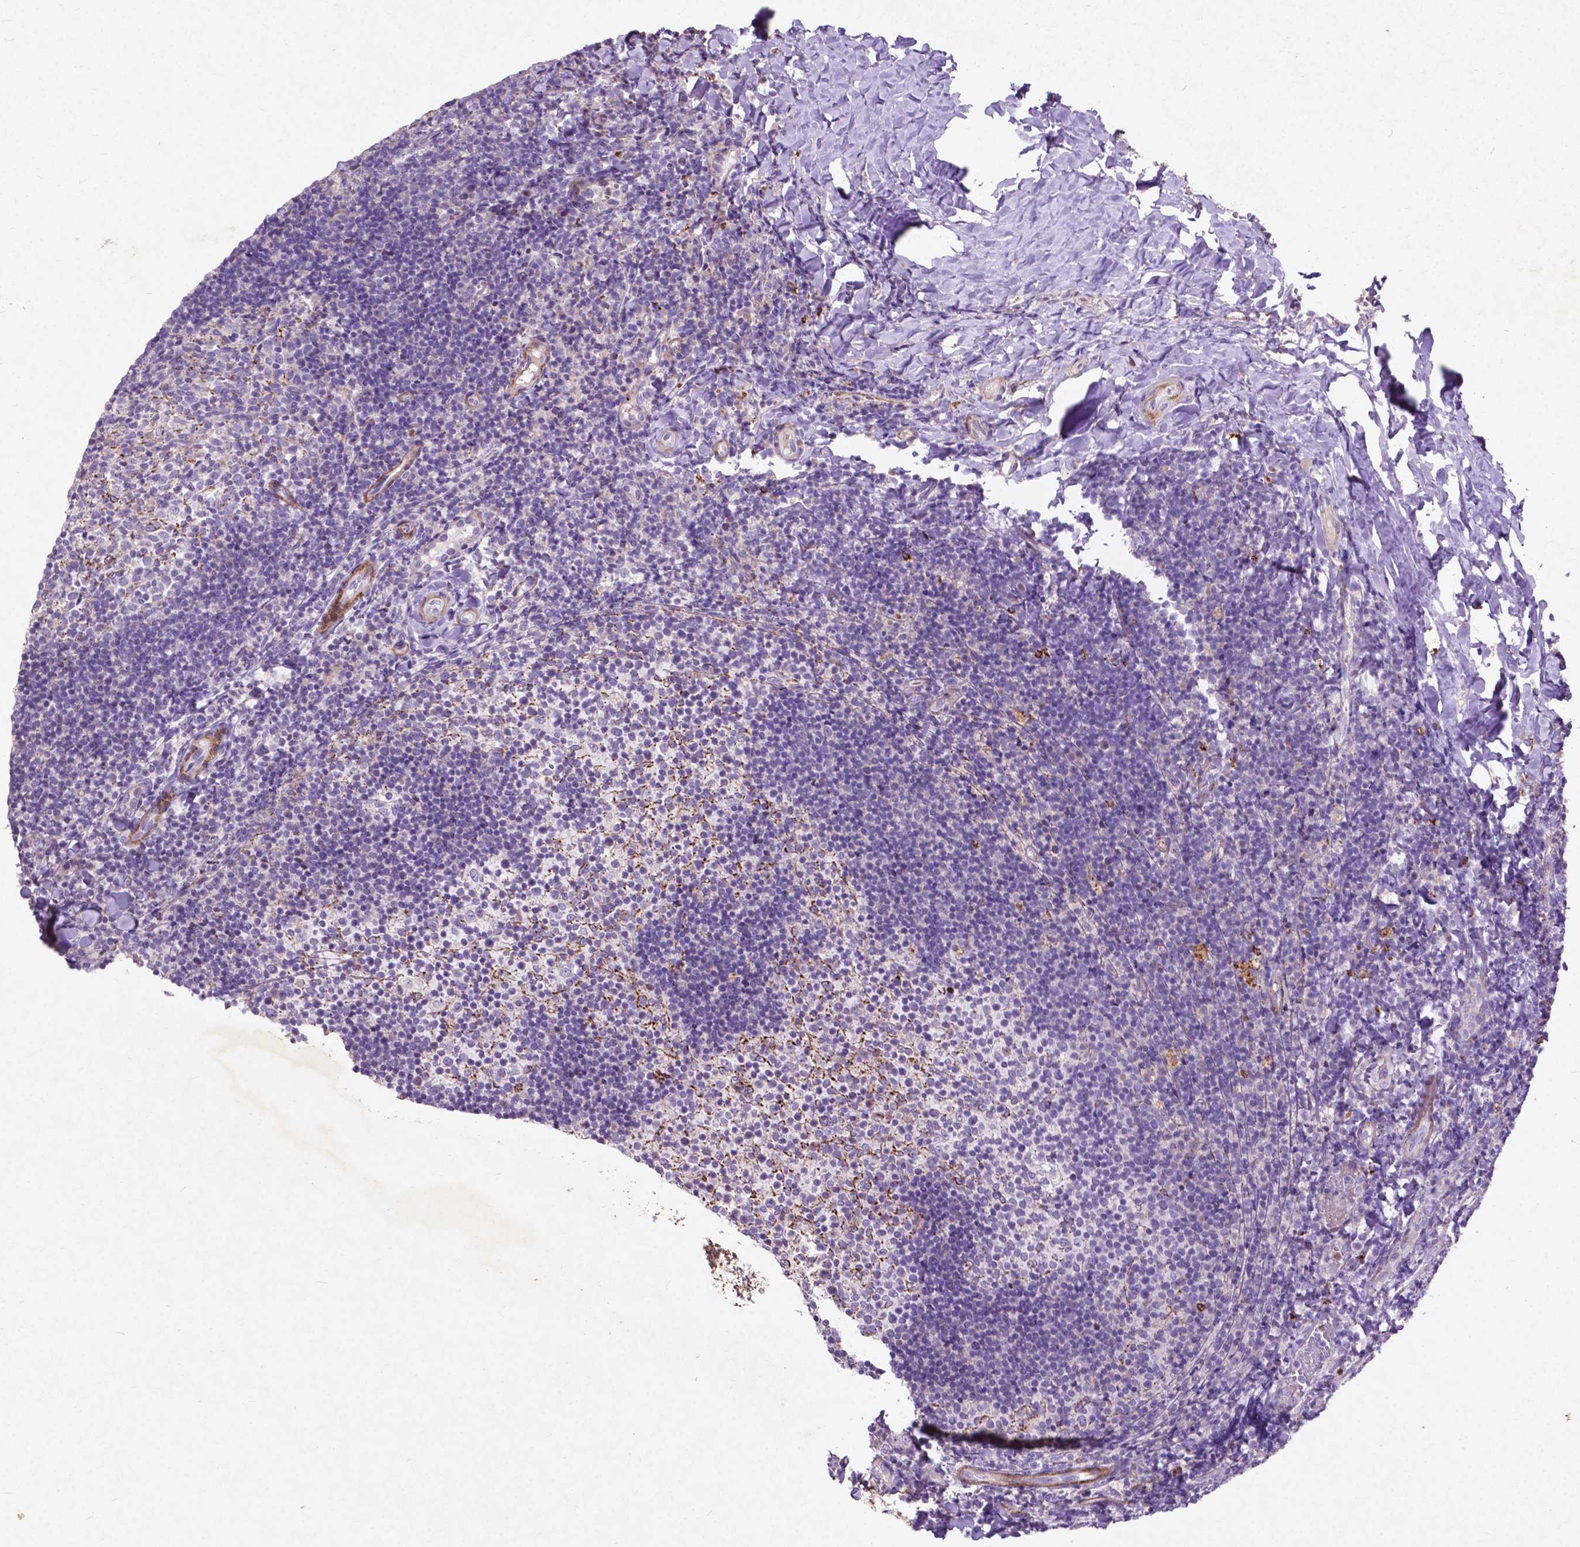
{"staining": {"intensity": "moderate", "quantity": "<25%", "location": "cytoplasmic/membranous"}, "tissue": "tonsil", "cell_type": "Germinal center cells", "image_type": "normal", "snomed": [{"axis": "morphology", "description": "Normal tissue, NOS"}, {"axis": "topography", "description": "Tonsil"}], "caption": "Tonsil stained with IHC demonstrates moderate cytoplasmic/membranous expression in about <25% of germinal center cells.", "gene": "THEGL", "patient": {"sex": "female", "age": 10}}